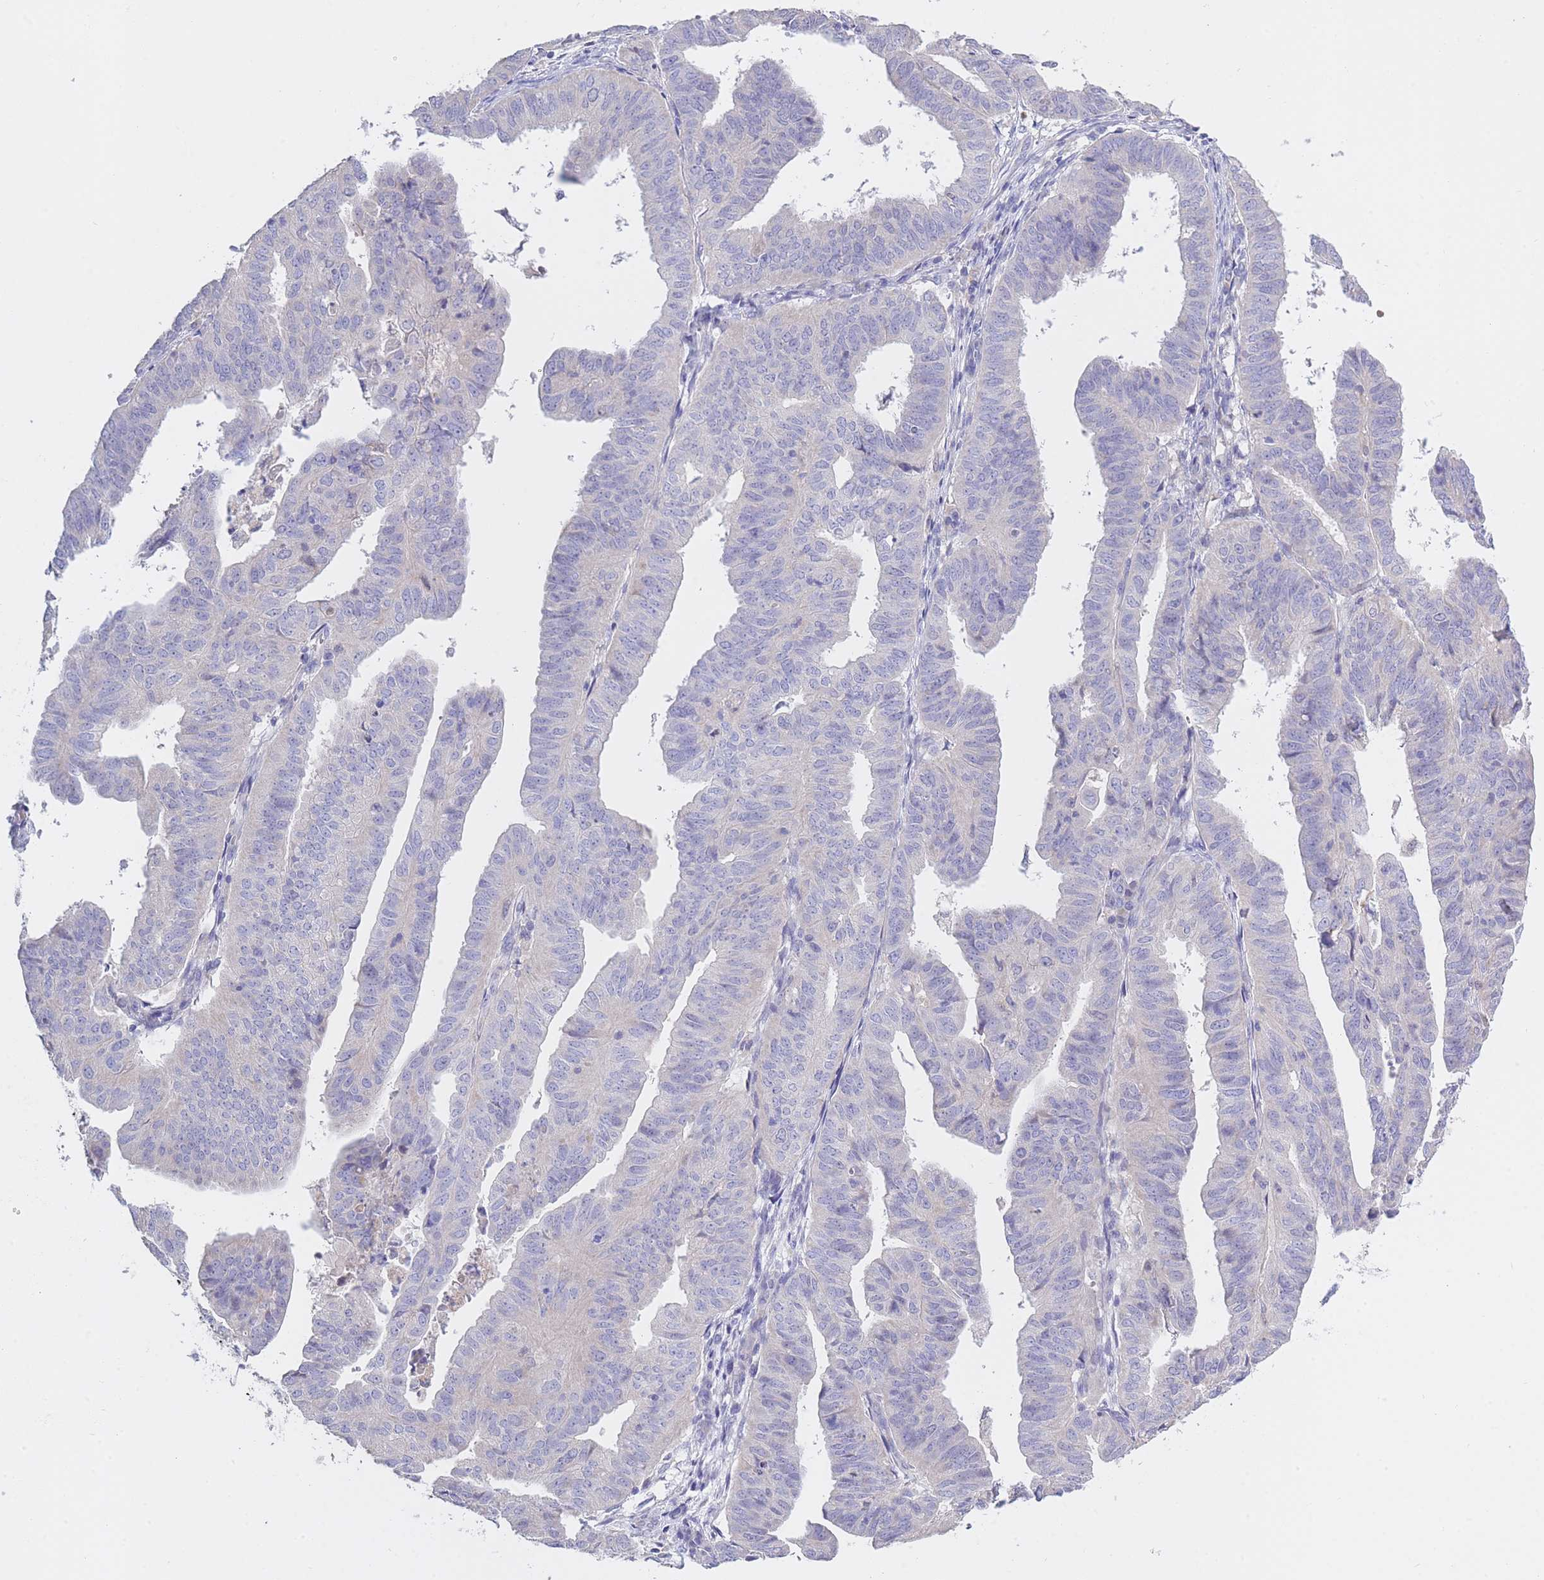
{"staining": {"intensity": "negative", "quantity": "none", "location": "none"}, "tissue": "endometrial cancer", "cell_type": "Tumor cells", "image_type": "cancer", "snomed": [{"axis": "morphology", "description": "Adenocarcinoma, NOS"}, {"axis": "topography", "description": "Uterus"}], "caption": "An immunohistochemistry (IHC) image of endometrial adenocarcinoma is shown. There is no staining in tumor cells of endometrial adenocarcinoma.", "gene": "CENPM", "patient": {"sex": "female", "age": 77}}